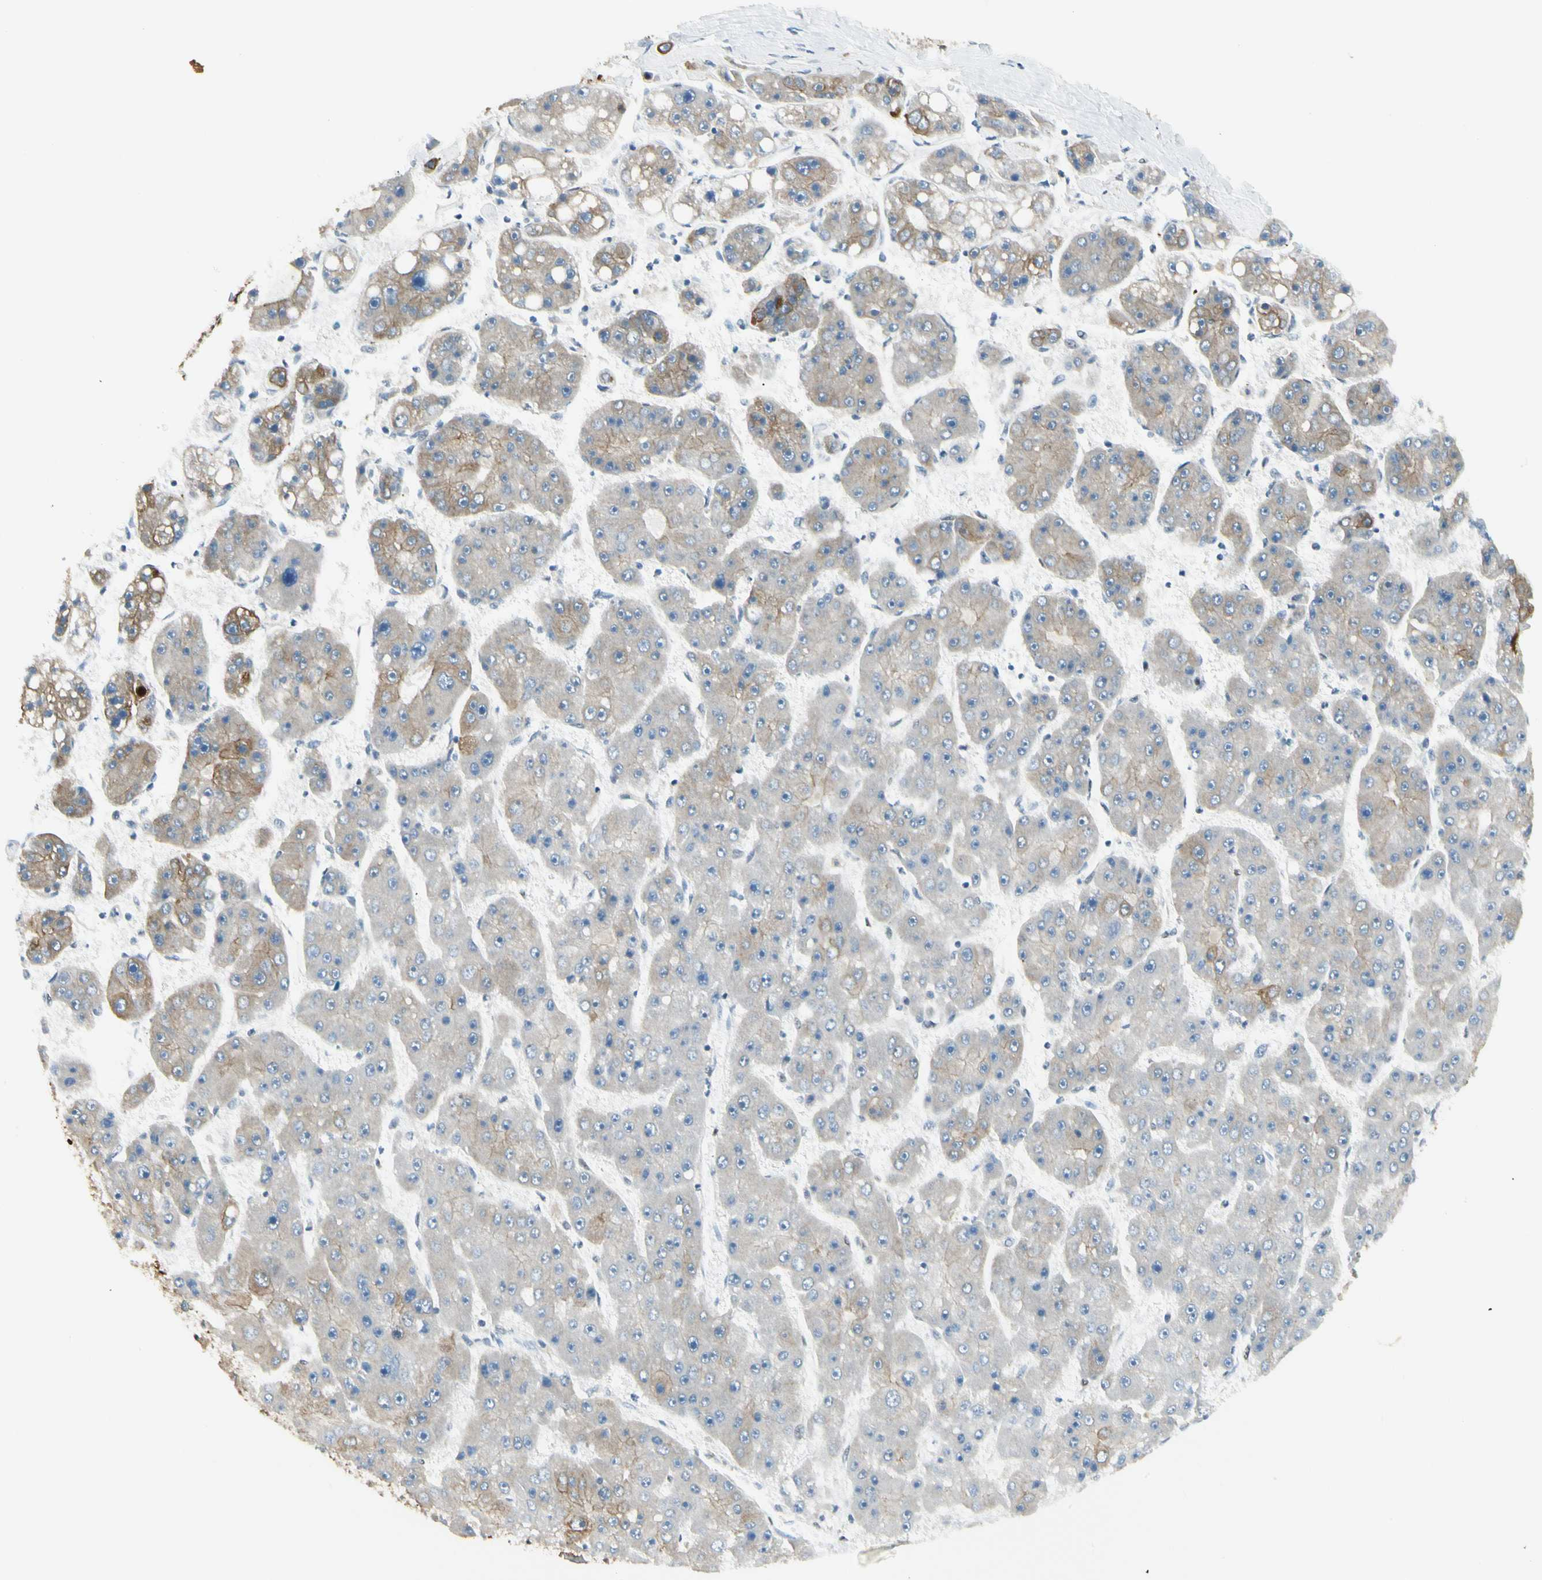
{"staining": {"intensity": "moderate", "quantity": "25%-75%", "location": "cytoplasmic/membranous"}, "tissue": "liver cancer", "cell_type": "Tumor cells", "image_type": "cancer", "snomed": [{"axis": "morphology", "description": "Carcinoma, Hepatocellular, NOS"}, {"axis": "topography", "description": "Liver"}], "caption": "Protein staining displays moderate cytoplasmic/membranous positivity in about 25%-75% of tumor cells in liver hepatocellular carcinoma.", "gene": "ATXN1", "patient": {"sex": "female", "age": 61}}